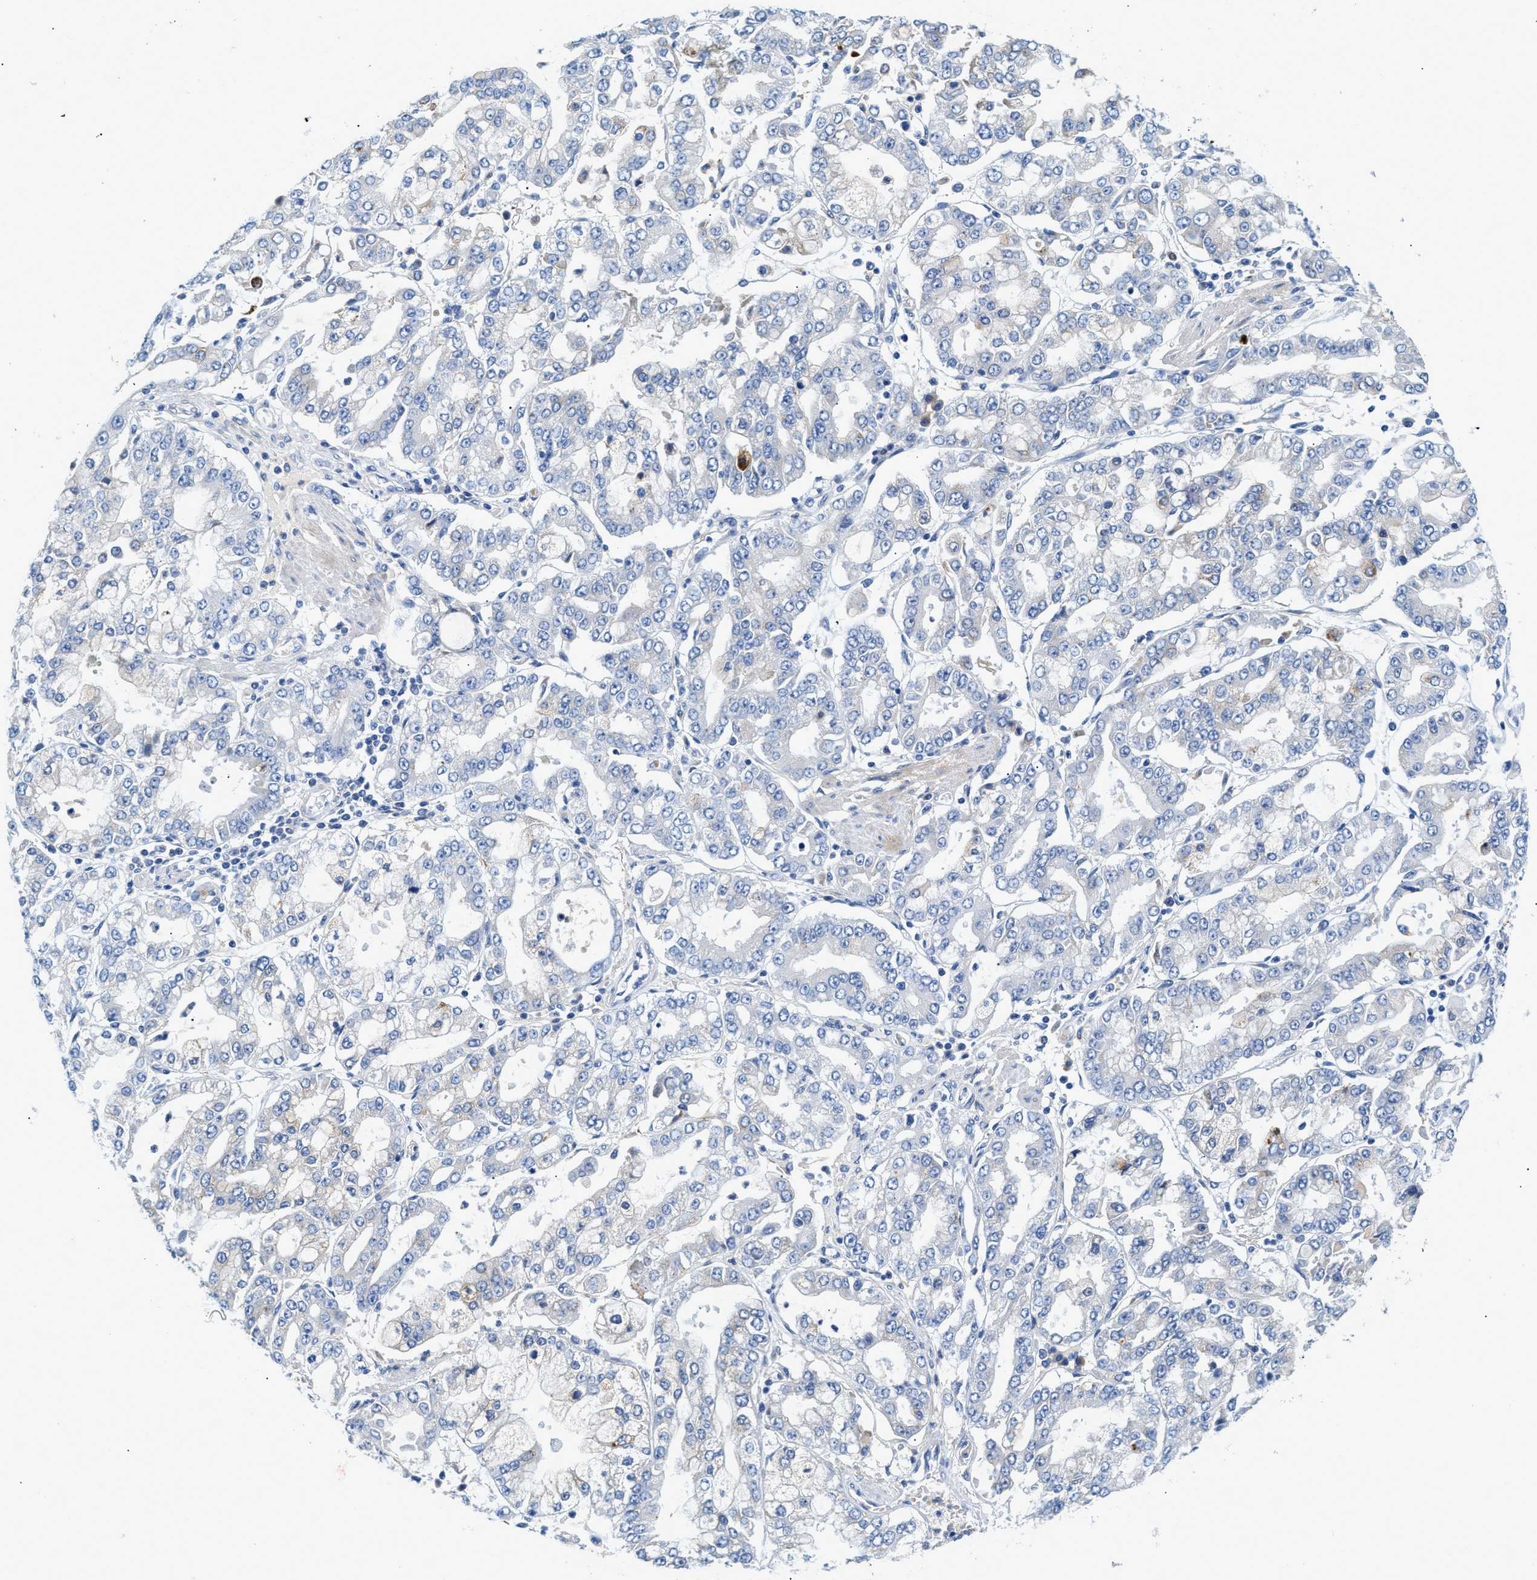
{"staining": {"intensity": "moderate", "quantity": "<25%", "location": "cytoplasmic/membranous"}, "tissue": "stomach cancer", "cell_type": "Tumor cells", "image_type": "cancer", "snomed": [{"axis": "morphology", "description": "Adenocarcinoma, NOS"}, {"axis": "topography", "description": "Stomach"}], "caption": "Moderate cytoplasmic/membranous staining is seen in about <25% of tumor cells in stomach cancer (adenocarcinoma). (DAB (3,3'-diaminobenzidine) IHC, brown staining for protein, blue staining for nuclei).", "gene": "TSPAN3", "patient": {"sex": "male", "age": 76}}